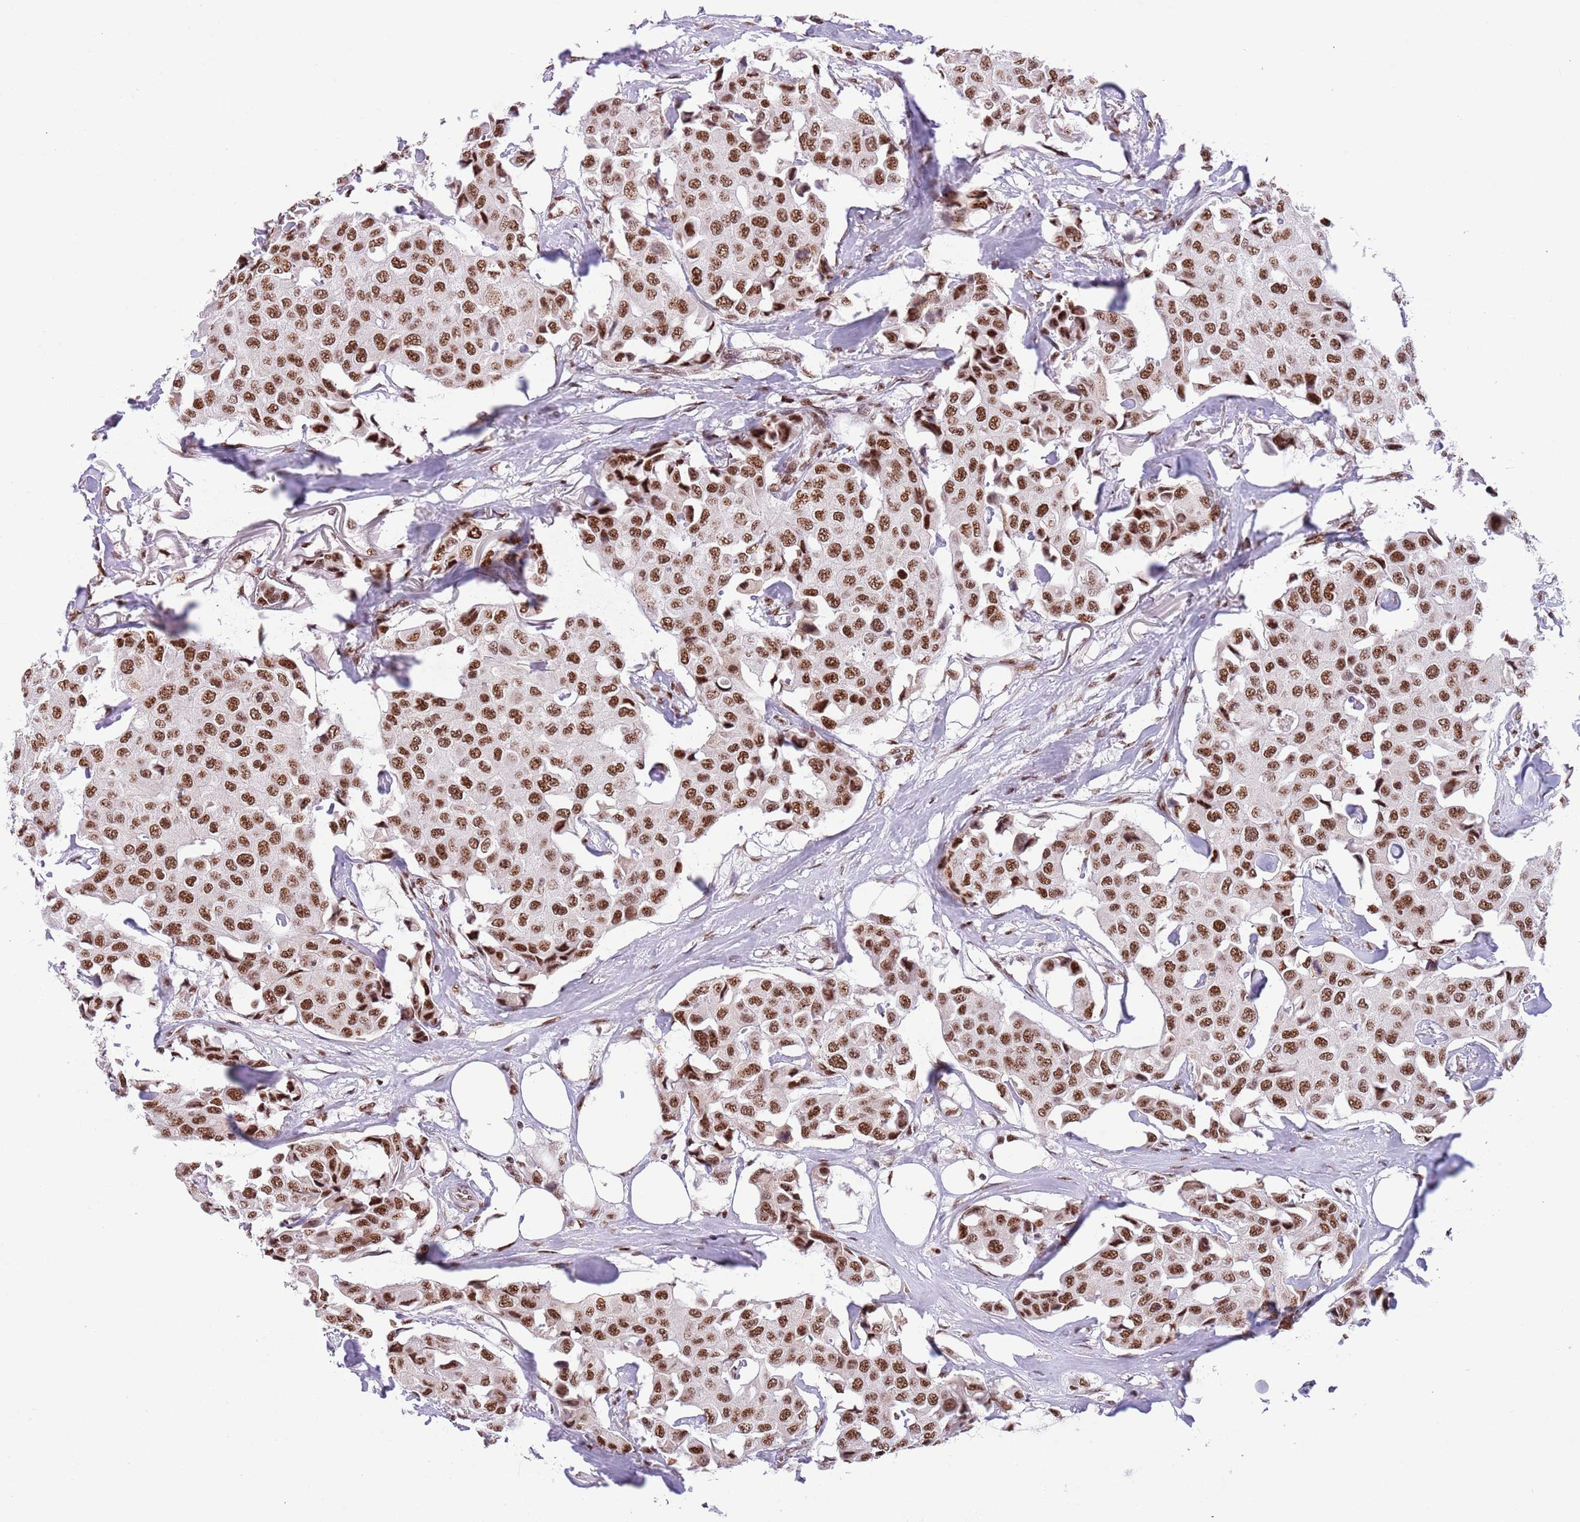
{"staining": {"intensity": "strong", "quantity": ">75%", "location": "nuclear"}, "tissue": "breast cancer", "cell_type": "Tumor cells", "image_type": "cancer", "snomed": [{"axis": "morphology", "description": "Duct carcinoma"}, {"axis": "topography", "description": "Breast"}], "caption": "Breast cancer stained for a protein (brown) shows strong nuclear positive positivity in approximately >75% of tumor cells.", "gene": "SF3A2", "patient": {"sex": "female", "age": 80}}